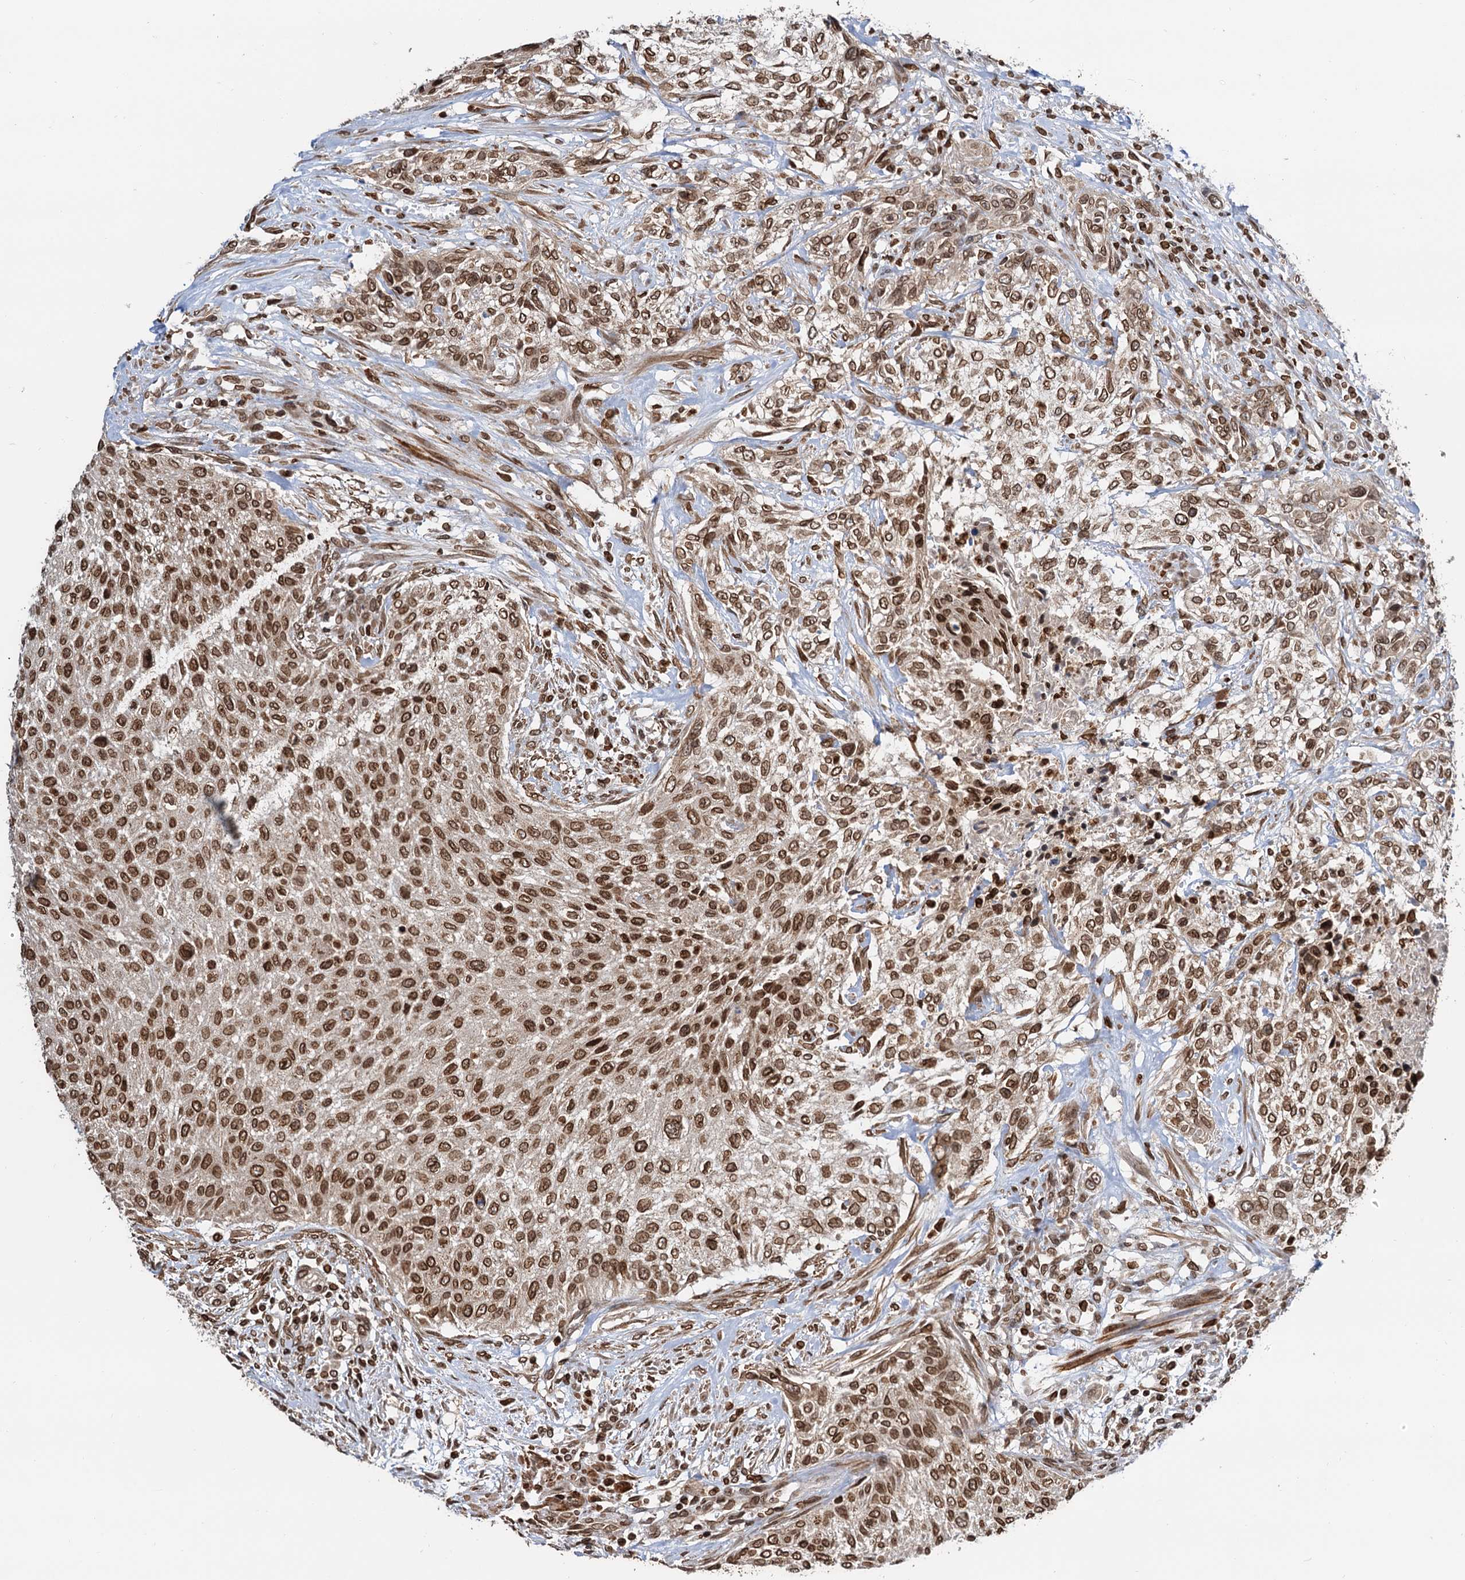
{"staining": {"intensity": "strong", "quantity": ">75%", "location": "nuclear"}, "tissue": "urothelial cancer", "cell_type": "Tumor cells", "image_type": "cancer", "snomed": [{"axis": "morphology", "description": "Normal tissue, NOS"}, {"axis": "morphology", "description": "Urothelial carcinoma, NOS"}, {"axis": "topography", "description": "Urinary bladder"}, {"axis": "topography", "description": "Peripheral nerve tissue"}], "caption": "Transitional cell carcinoma stained with a protein marker exhibits strong staining in tumor cells.", "gene": "ZC3H13", "patient": {"sex": "male", "age": 35}}